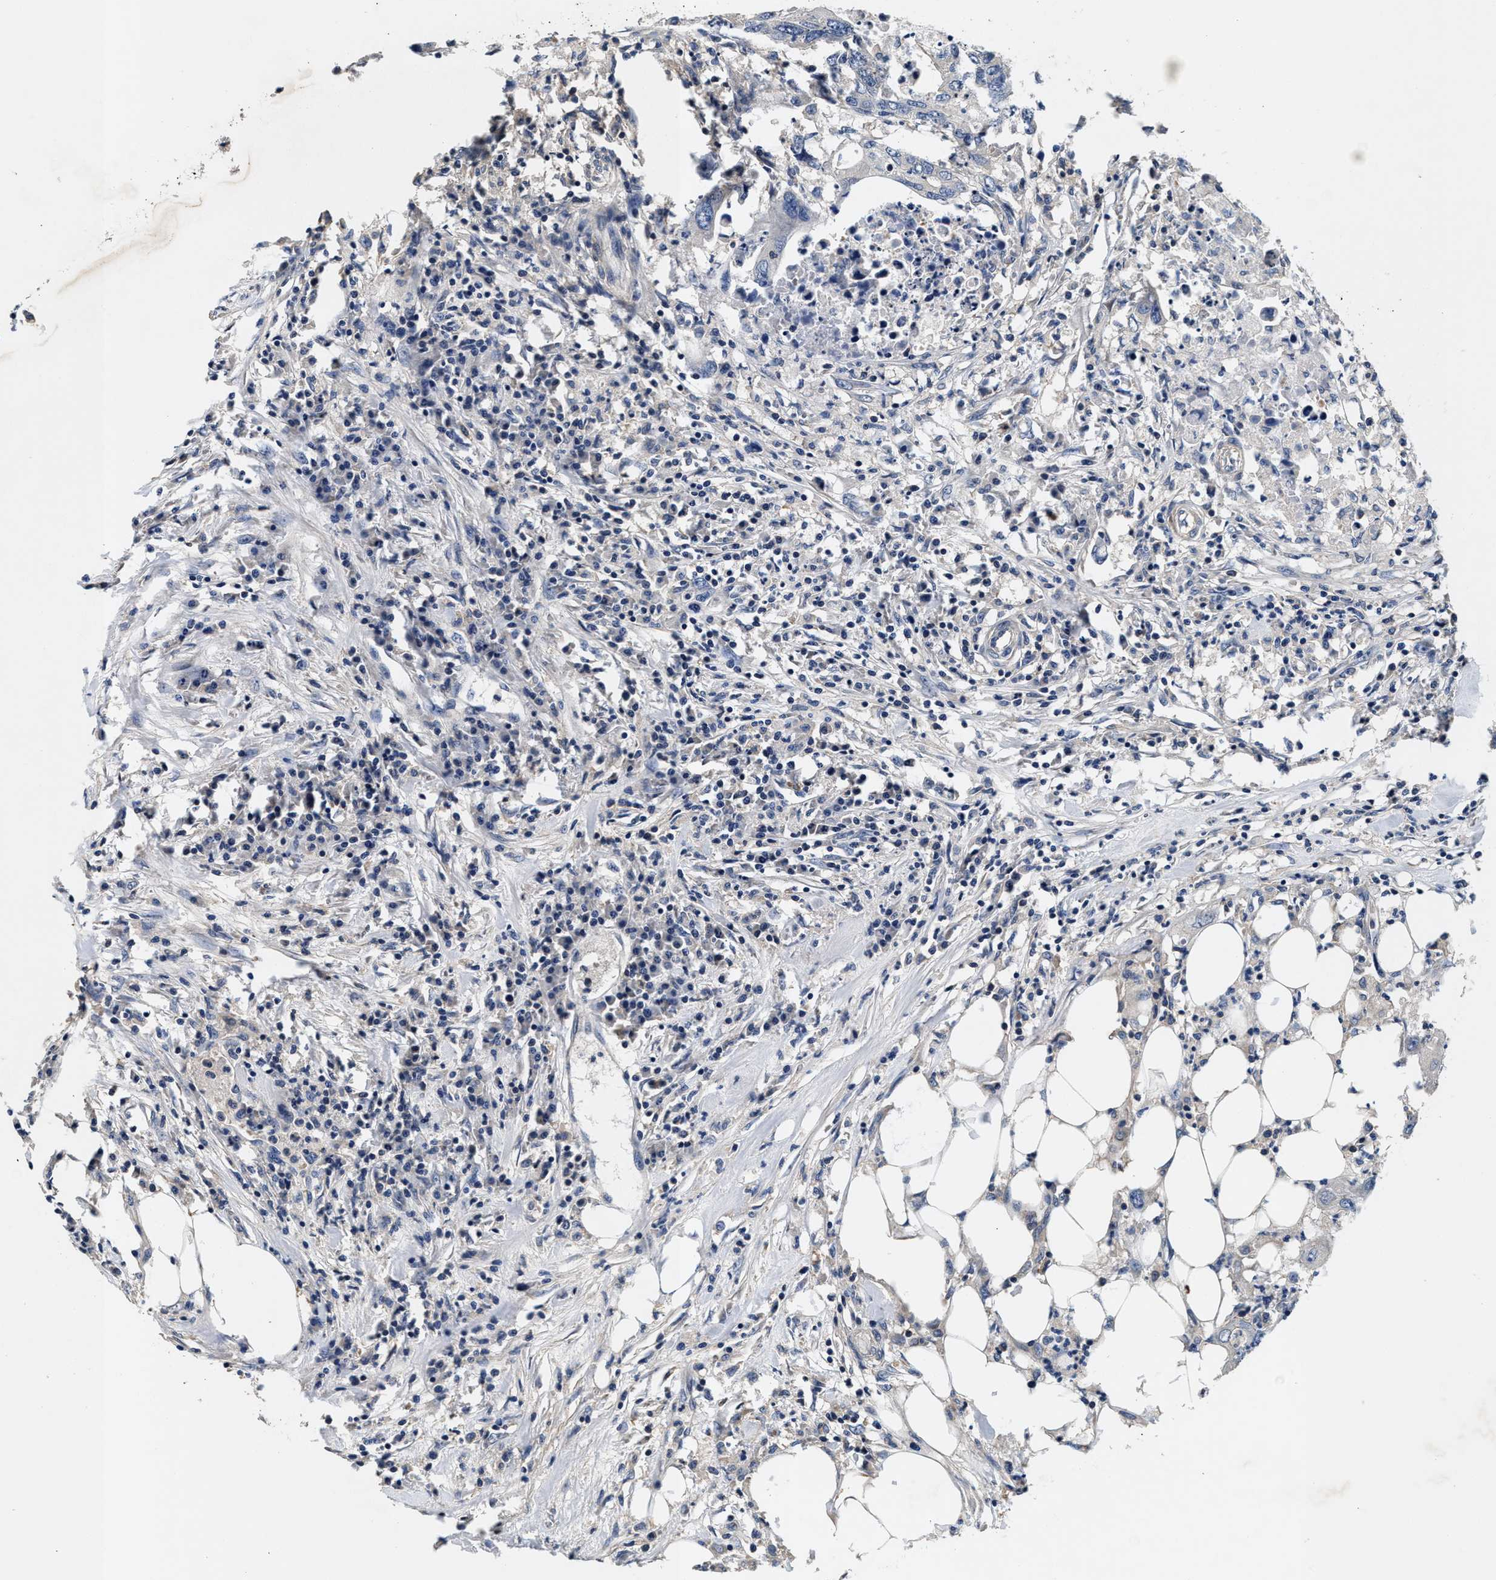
{"staining": {"intensity": "negative", "quantity": "none", "location": "none"}, "tissue": "colorectal cancer", "cell_type": "Tumor cells", "image_type": "cancer", "snomed": [{"axis": "morphology", "description": "Adenocarcinoma, NOS"}, {"axis": "topography", "description": "Colon"}], "caption": "Tumor cells show no significant protein expression in adenocarcinoma (colorectal). (DAB immunohistochemistry (IHC) visualized using brightfield microscopy, high magnification).", "gene": "ANKIB1", "patient": {"sex": "male", "age": 71}}